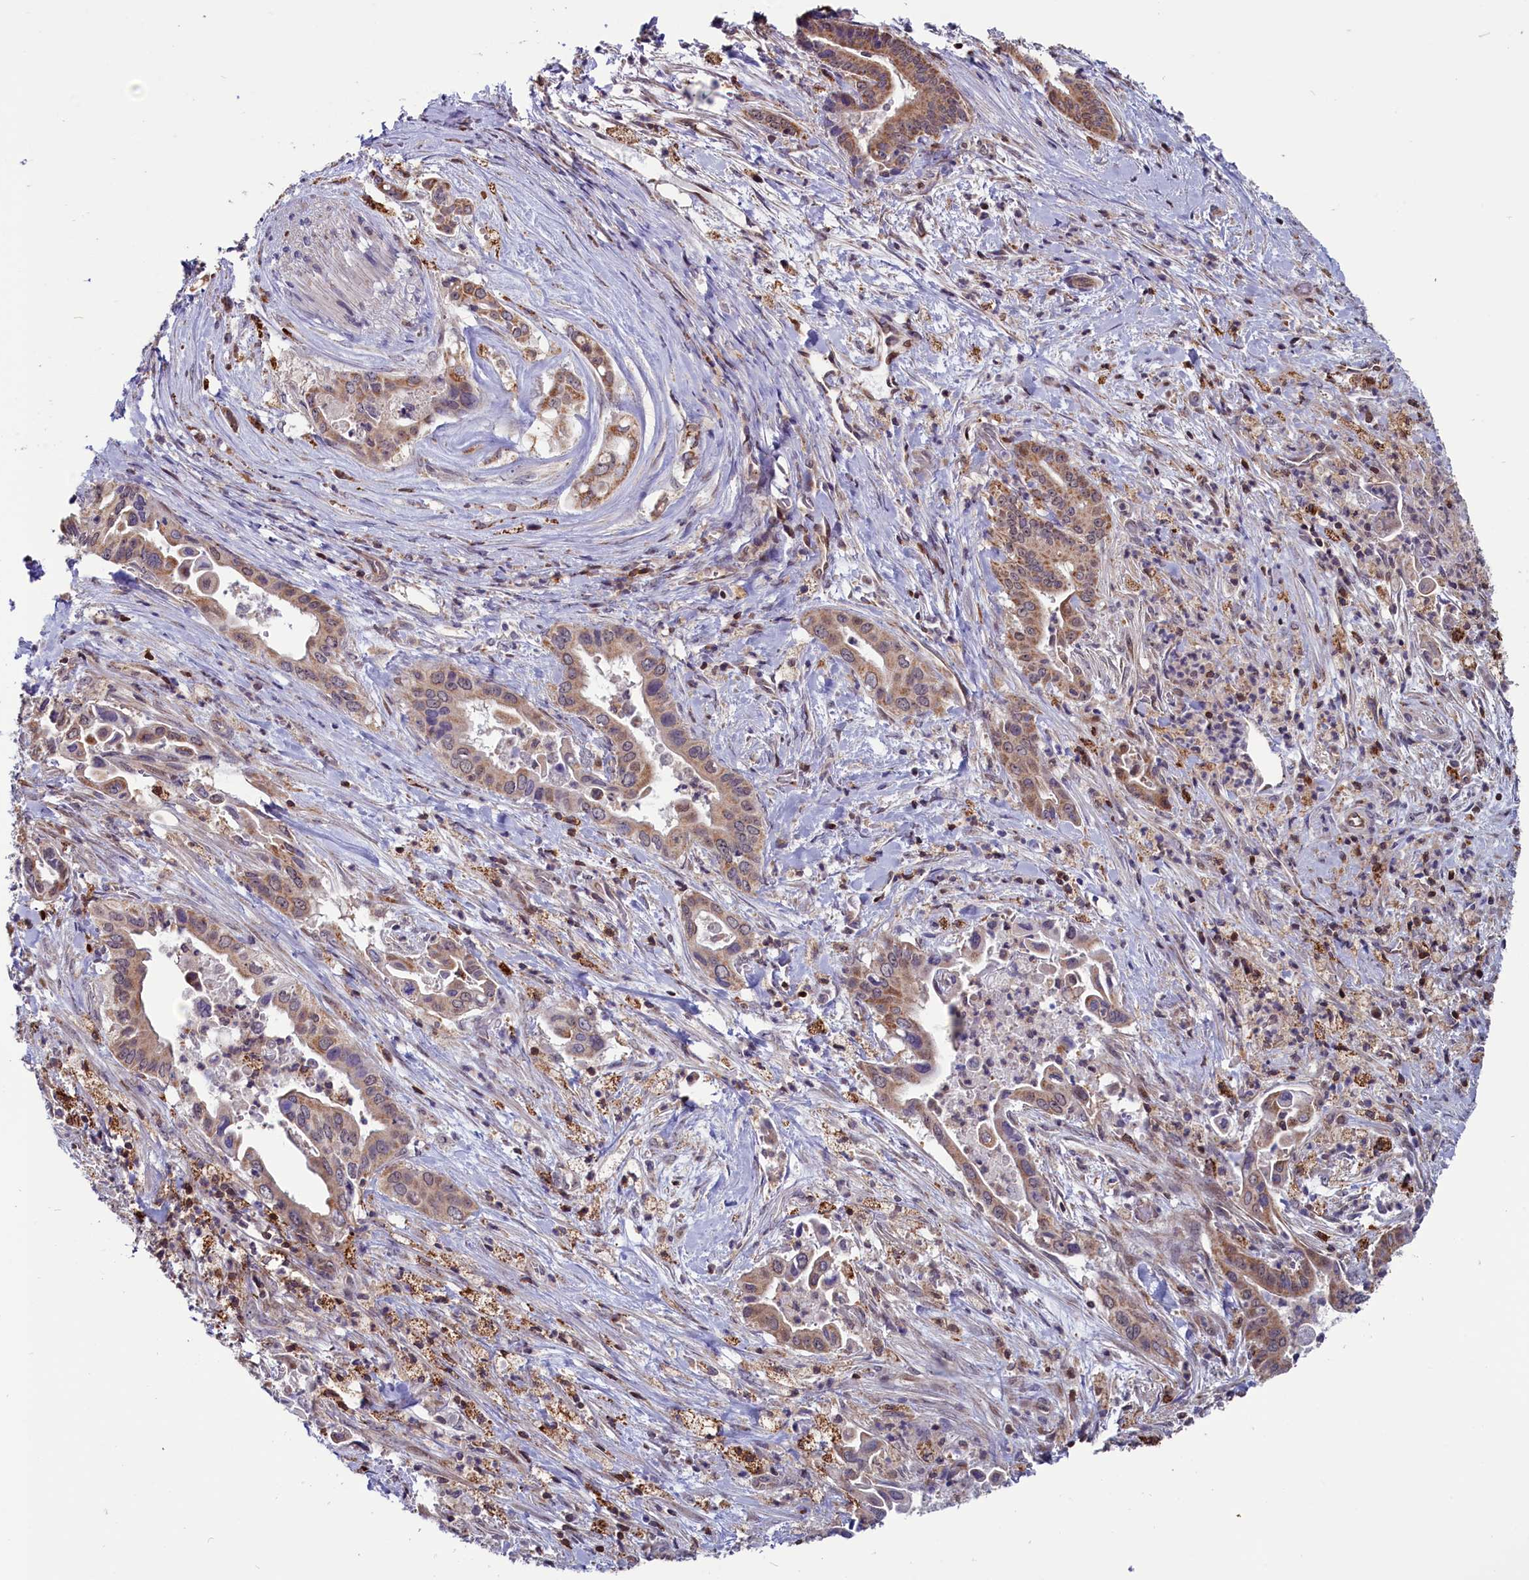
{"staining": {"intensity": "moderate", "quantity": ">75%", "location": "cytoplasmic/membranous"}, "tissue": "pancreatic cancer", "cell_type": "Tumor cells", "image_type": "cancer", "snomed": [{"axis": "morphology", "description": "Adenocarcinoma, NOS"}, {"axis": "topography", "description": "Pancreas"}], "caption": "Adenocarcinoma (pancreatic) was stained to show a protein in brown. There is medium levels of moderate cytoplasmic/membranous positivity in about >75% of tumor cells. The staining was performed using DAB, with brown indicating positive protein expression. Nuclei are stained blue with hematoxylin.", "gene": "CIAPIN1", "patient": {"sex": "female", "age": 77}}